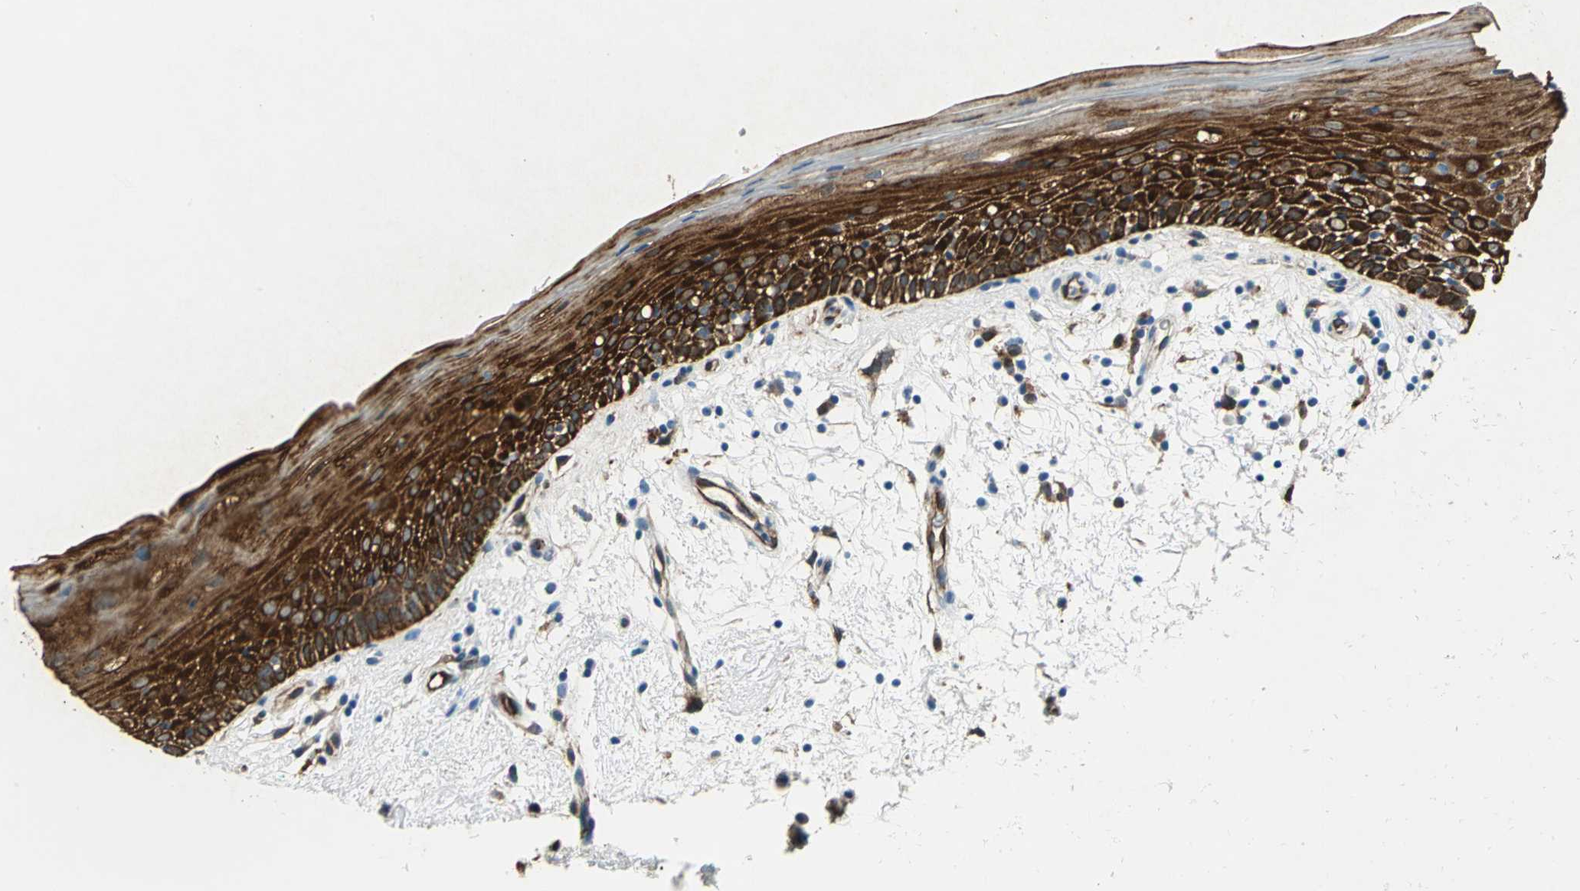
{"staining": {"intensity": "strong", "quantity": ">75%", "location": "cytoplasmic/membranous"}, "tissue": "oral mucosa", "cell_type": "Squamous epithelial cells", "image_type": "normal", "snomed": [{"axis": "morphology", "description": "Normal tissue, NOS"}, {"axis": "morphology", "description": "Squamous cell carcinoma, NOS"}, {"axis": "topography", "description": "Skeletal muscle"}, {"axis": "topography", "description": "Oral tissue"}, {"axis": "topography", "description": "Head-Neck"}], "caption": "IHC (DAB) staining of benign oral mucosa shows strong cytoplasmic/membranous protein expression in about >75% of squamous epithelial cells. Using DAB (3,3'-diaminobenzidine) (brown) and hematoxylin (blue) stains, captured at high magnification using brightfield microscopy.", "gene": "HSPB1", "patient": {"sex": "male", "age": 71}}